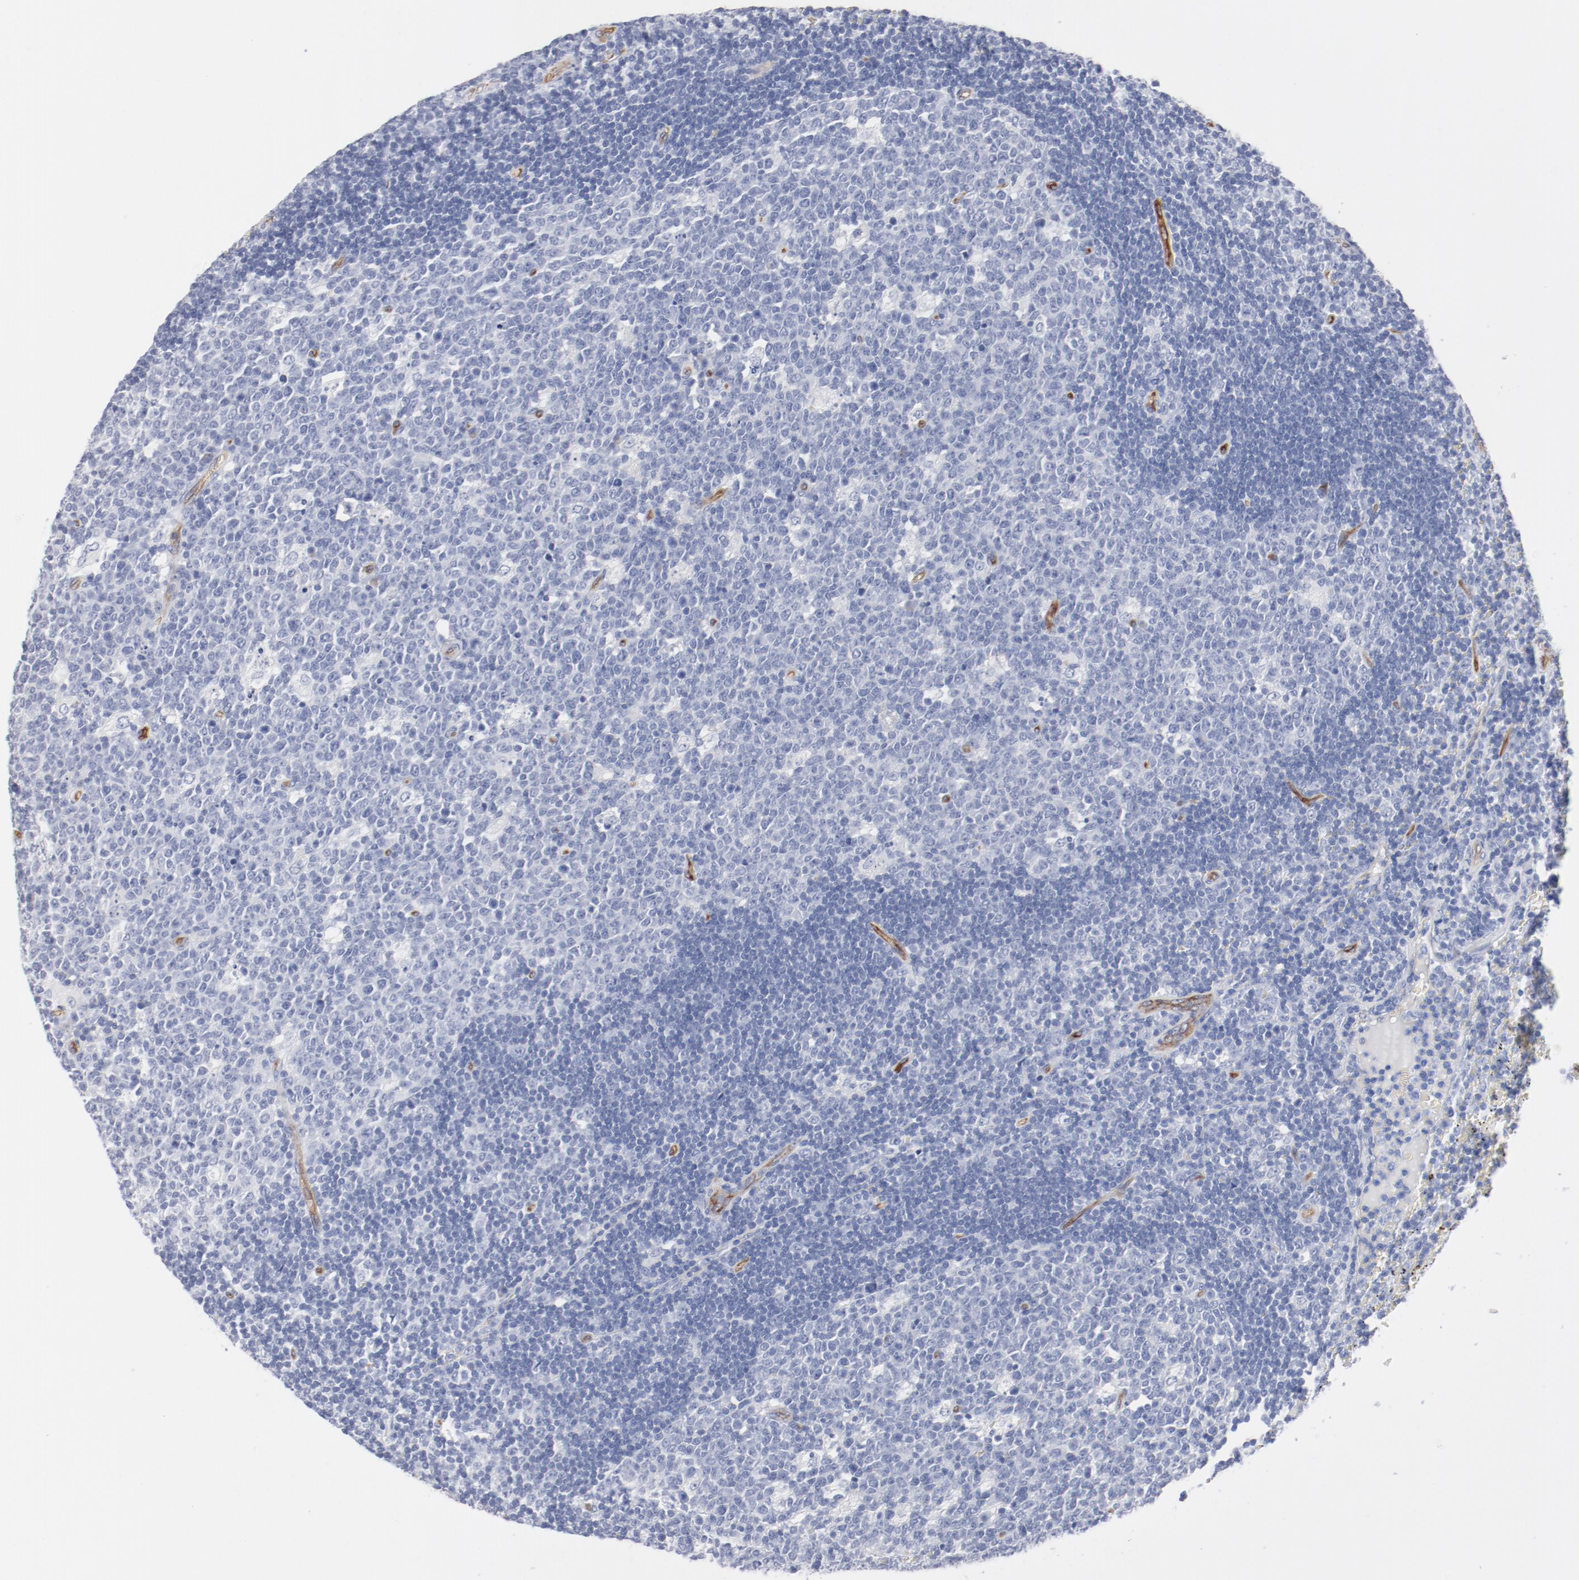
{"staining": {"intensity": "negative", "quantity": "none", "location": "none"}, "tissue": "lymph node", "cell_type": "Germinal center cells", "image_type": "normal", "snomed": [{"axis": "morphology", "description": "Normal tissue, NOS"}, {"axis": "topography", "description": "Lymph node"}, {"axis": "topography", "description": "Salivary gland"}], "caption": "DAB (3,3'-diaminobenzidine) immunohistochemical staining of benign human lymph node displays no significant positivity in germinal center cells.", "gene": "SHANK3", "patient": {"sex": "male", "age": 8}}